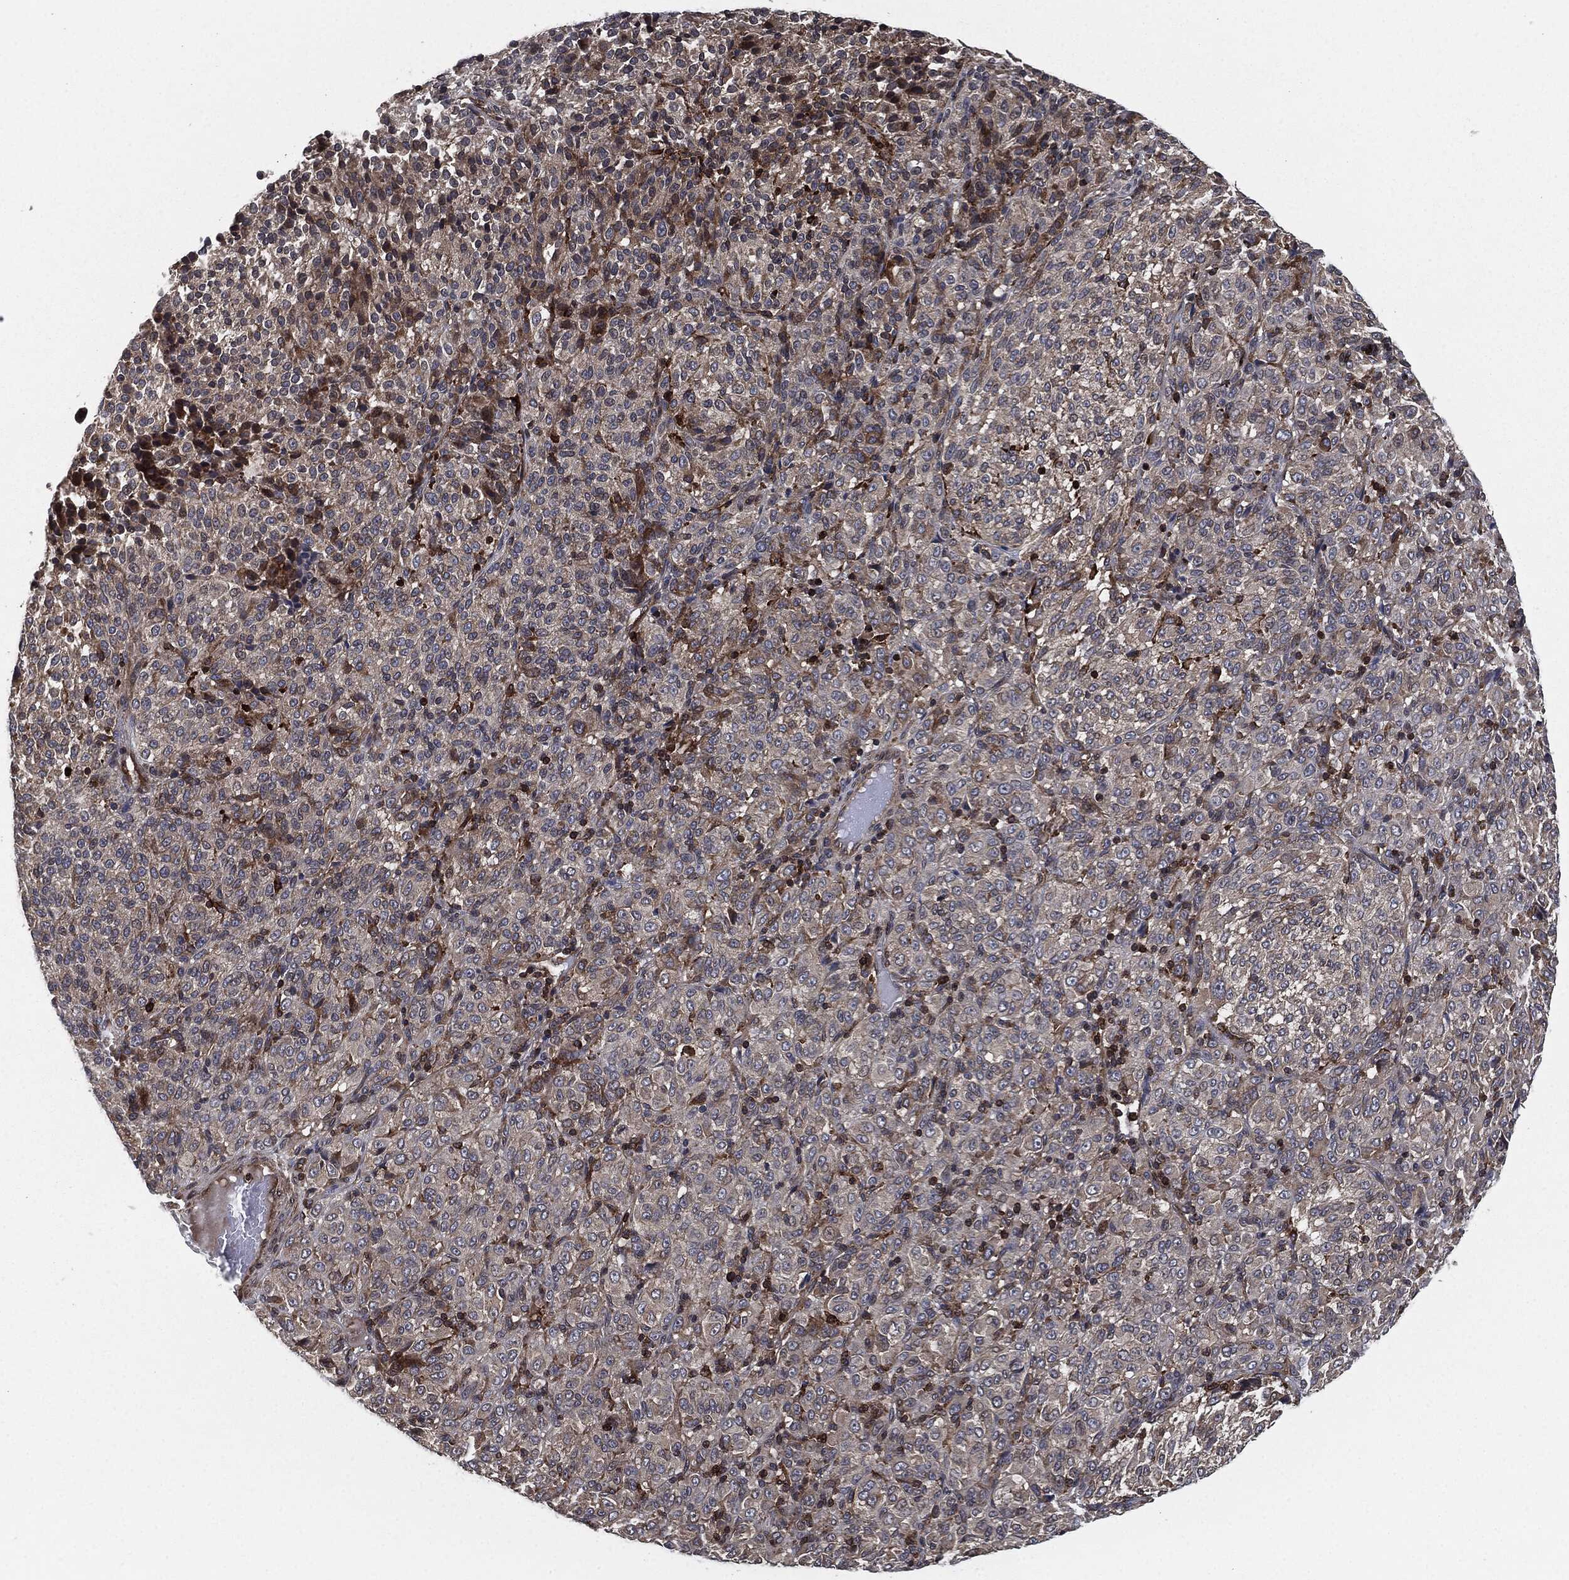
{"staining": {"intensity": "negative", "quantity": "none", "location": "none"}, "tissue": "melanoma", "cell_type": "Tumor cells", "image_type": "cancer", "snomed": [{"axis": "morphology", "description": "Malignant melanoma, Metastatic site"}, {"axis": "topography", "description": "Brain"}], "caption": "Human melanoma stained for a protein using immunohistochemistry (IHC) reveals no staining in tumor cells.", "gene": "UBR1", "patient": {"sex": "female", "age": 56}}